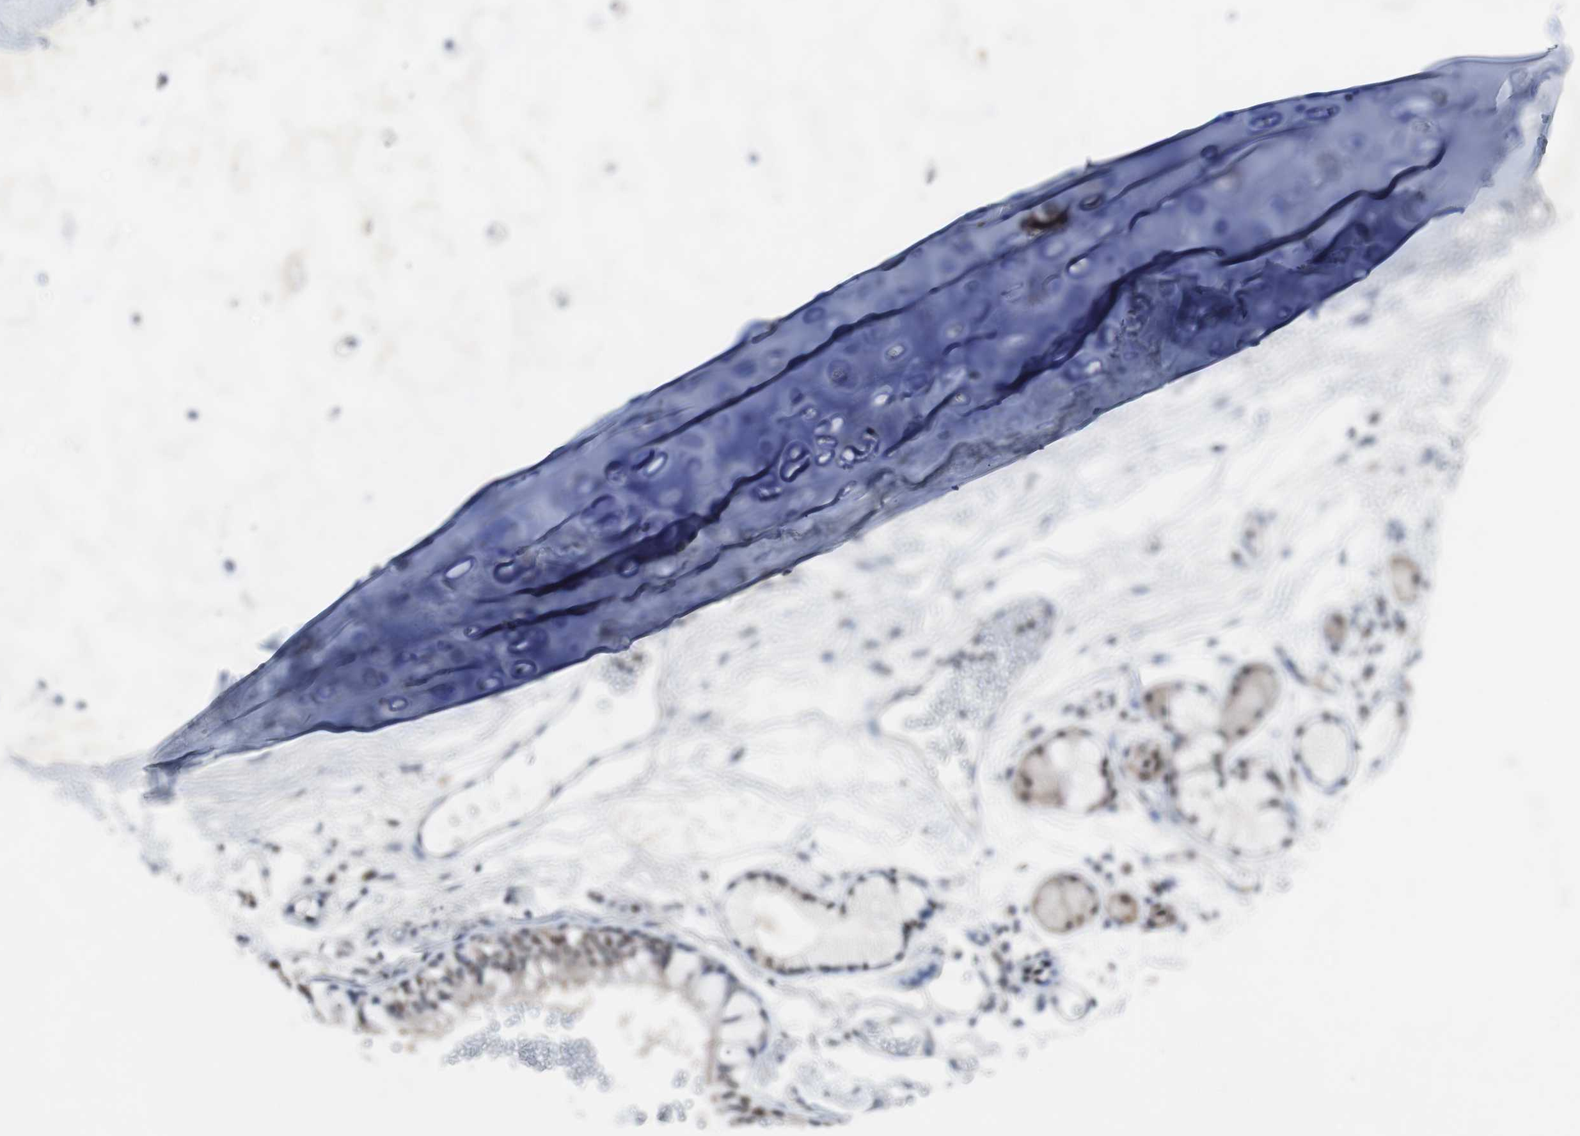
{"staining": {"intensity": "negative", "quantity": "none", "location": "none"}, "tissue": "adipose tissue", "cell_type": "Adipocytes", "image_type": "normal", "snomed": [{"axis": "morphology", "description": "Normal tissue, NOS"}, {"axis": "topography", "description": "Cartilage tissue"}, {"axis": "topography", "description": "Bronchus"}], "caption": "Immunohistochemical staining of benign human adipose tissue demonstrates no significant staining in adipocytes.", "gene": "RBM47", "patient": {"sex": "female", "age": 73}}